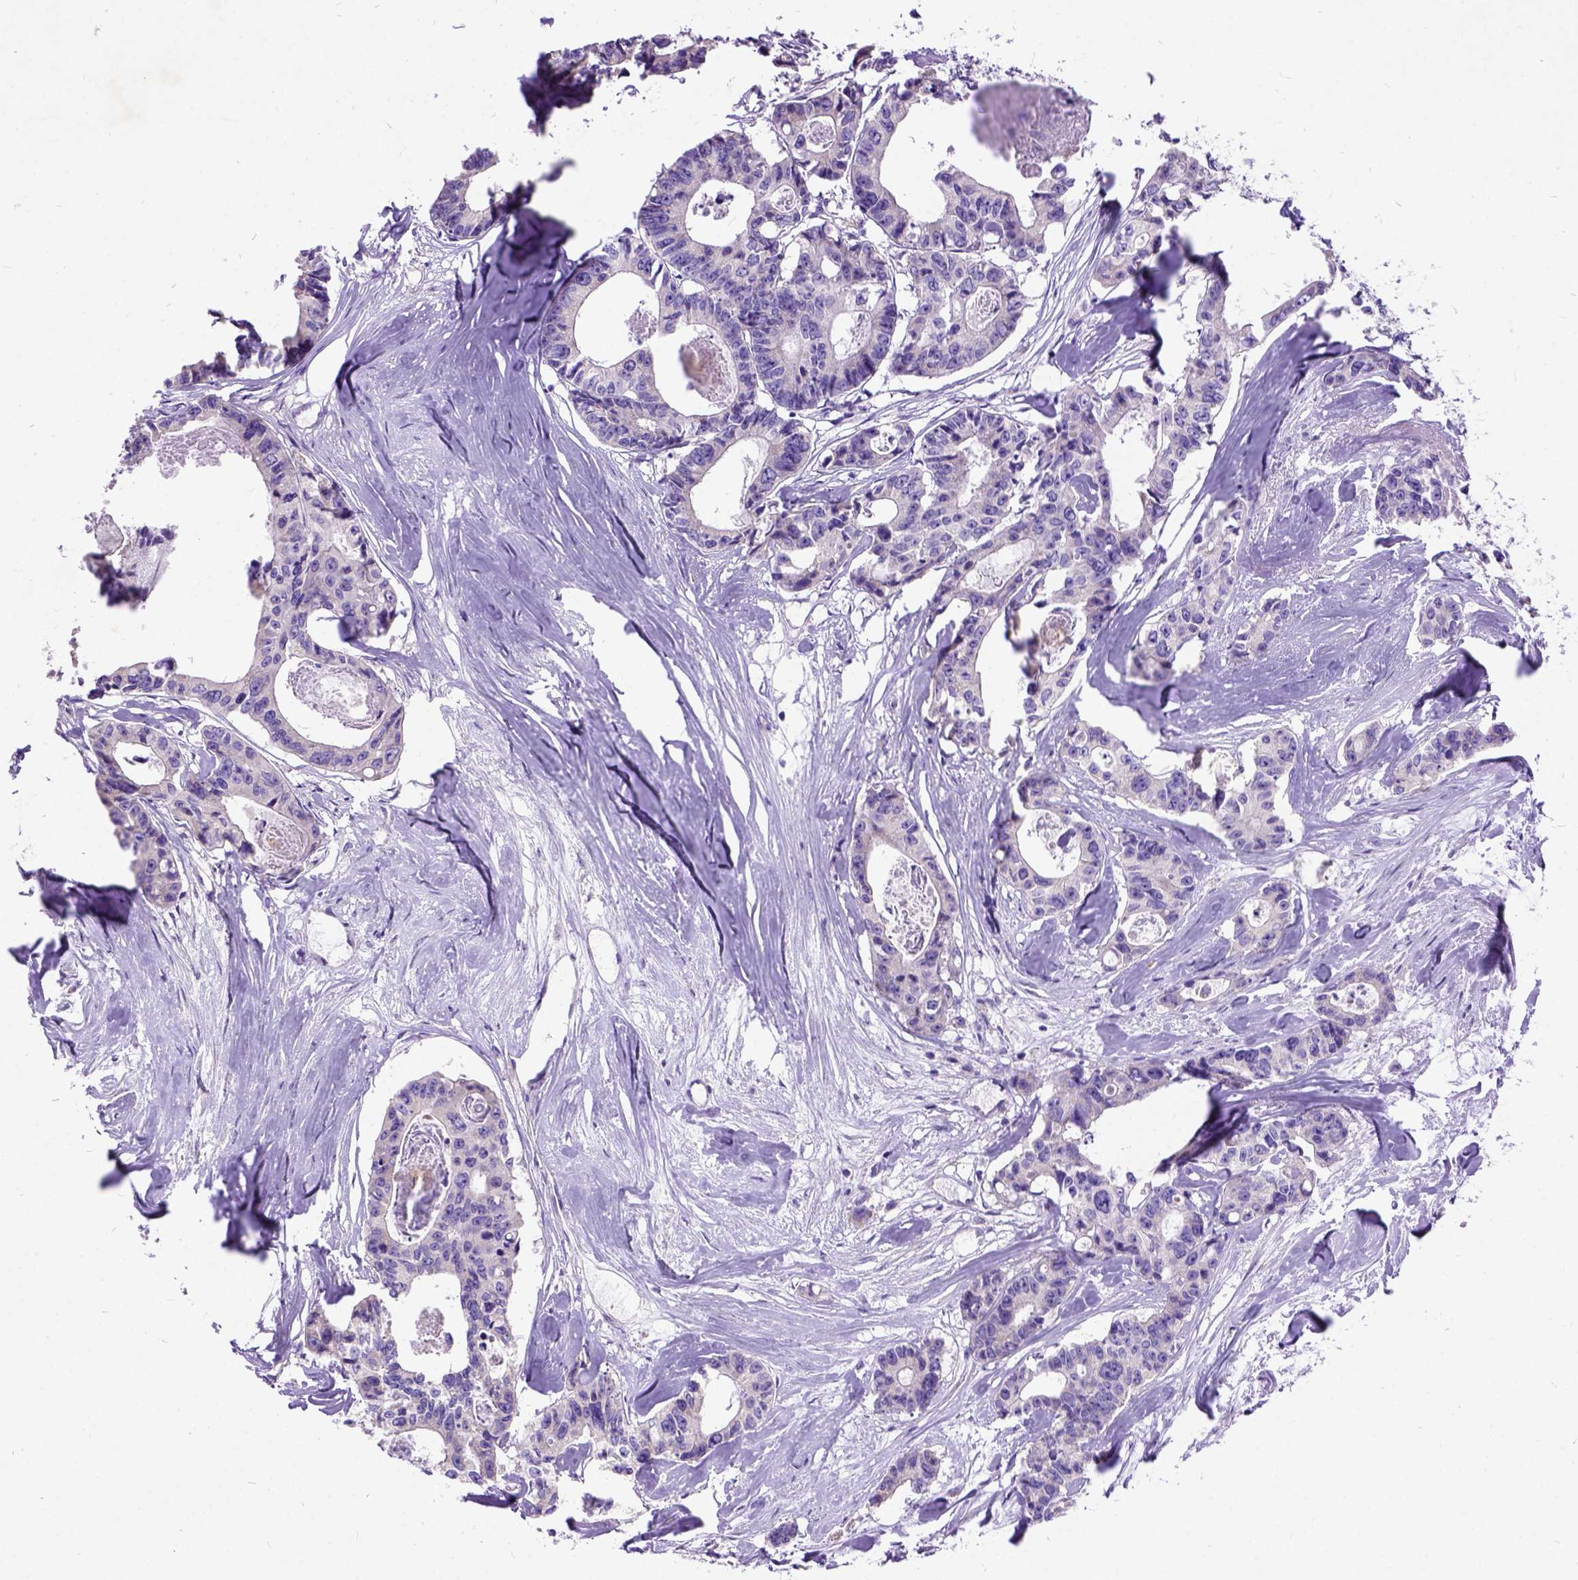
{"staining": {"intensity": "negative", "quantity": "none", "location": "none"}, "tissue": "colorectal cancer", "cell_type": "Tumor cells", "image_type": "cancer", "snomed": [{"axis": "morphology", "description": "Adenocarcinoma, NOS"}, {"axis": "topography", "description": "Rectum"}], "caption": "A histopathology image of human adenocarcinoma (colorectal) is negative for staining in tumor cells. (DAB immunohistochemistry, high magnification).", "gene": "CFAP54", "patient": {"sex": "male", "age": 57}}